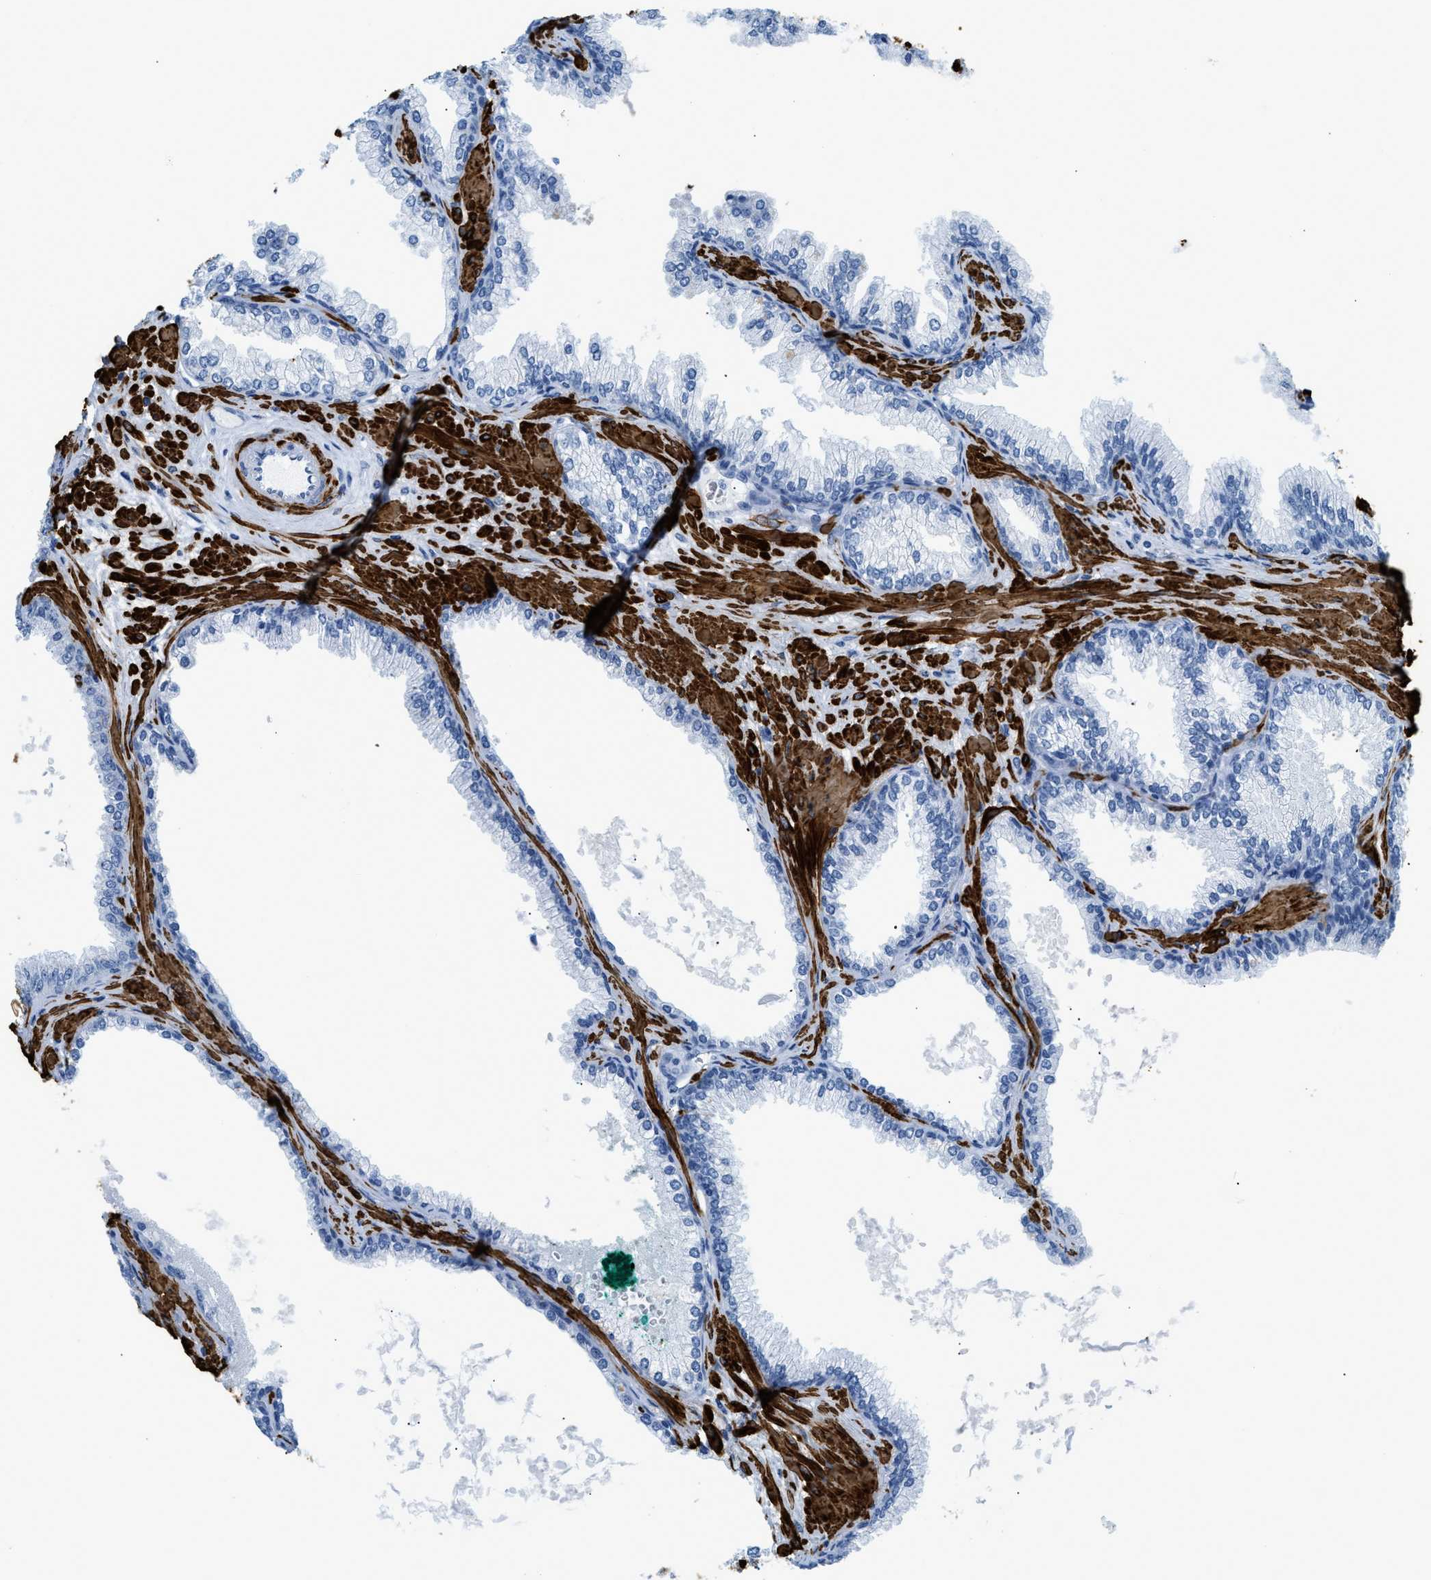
{"staining": {"intensity": "negative", "quantity": "none", "location": "none"}, "tissue": "prostate cancer", "cell_type": "Tumor cells", "image_type": "cancer", "snomed": [{"axis": "morphology", "description": "Adenocarcinoma, High grade"}, {"axis": "topography", "description": "Prostate"}], "caption": "This is an immunohistochemistry photomicrograph of human high-grade adenocarcinoma (prostate). There is no positivity in tumor cells.", "gene": "DES", "patient": {"sex": "male", "age": 71}}